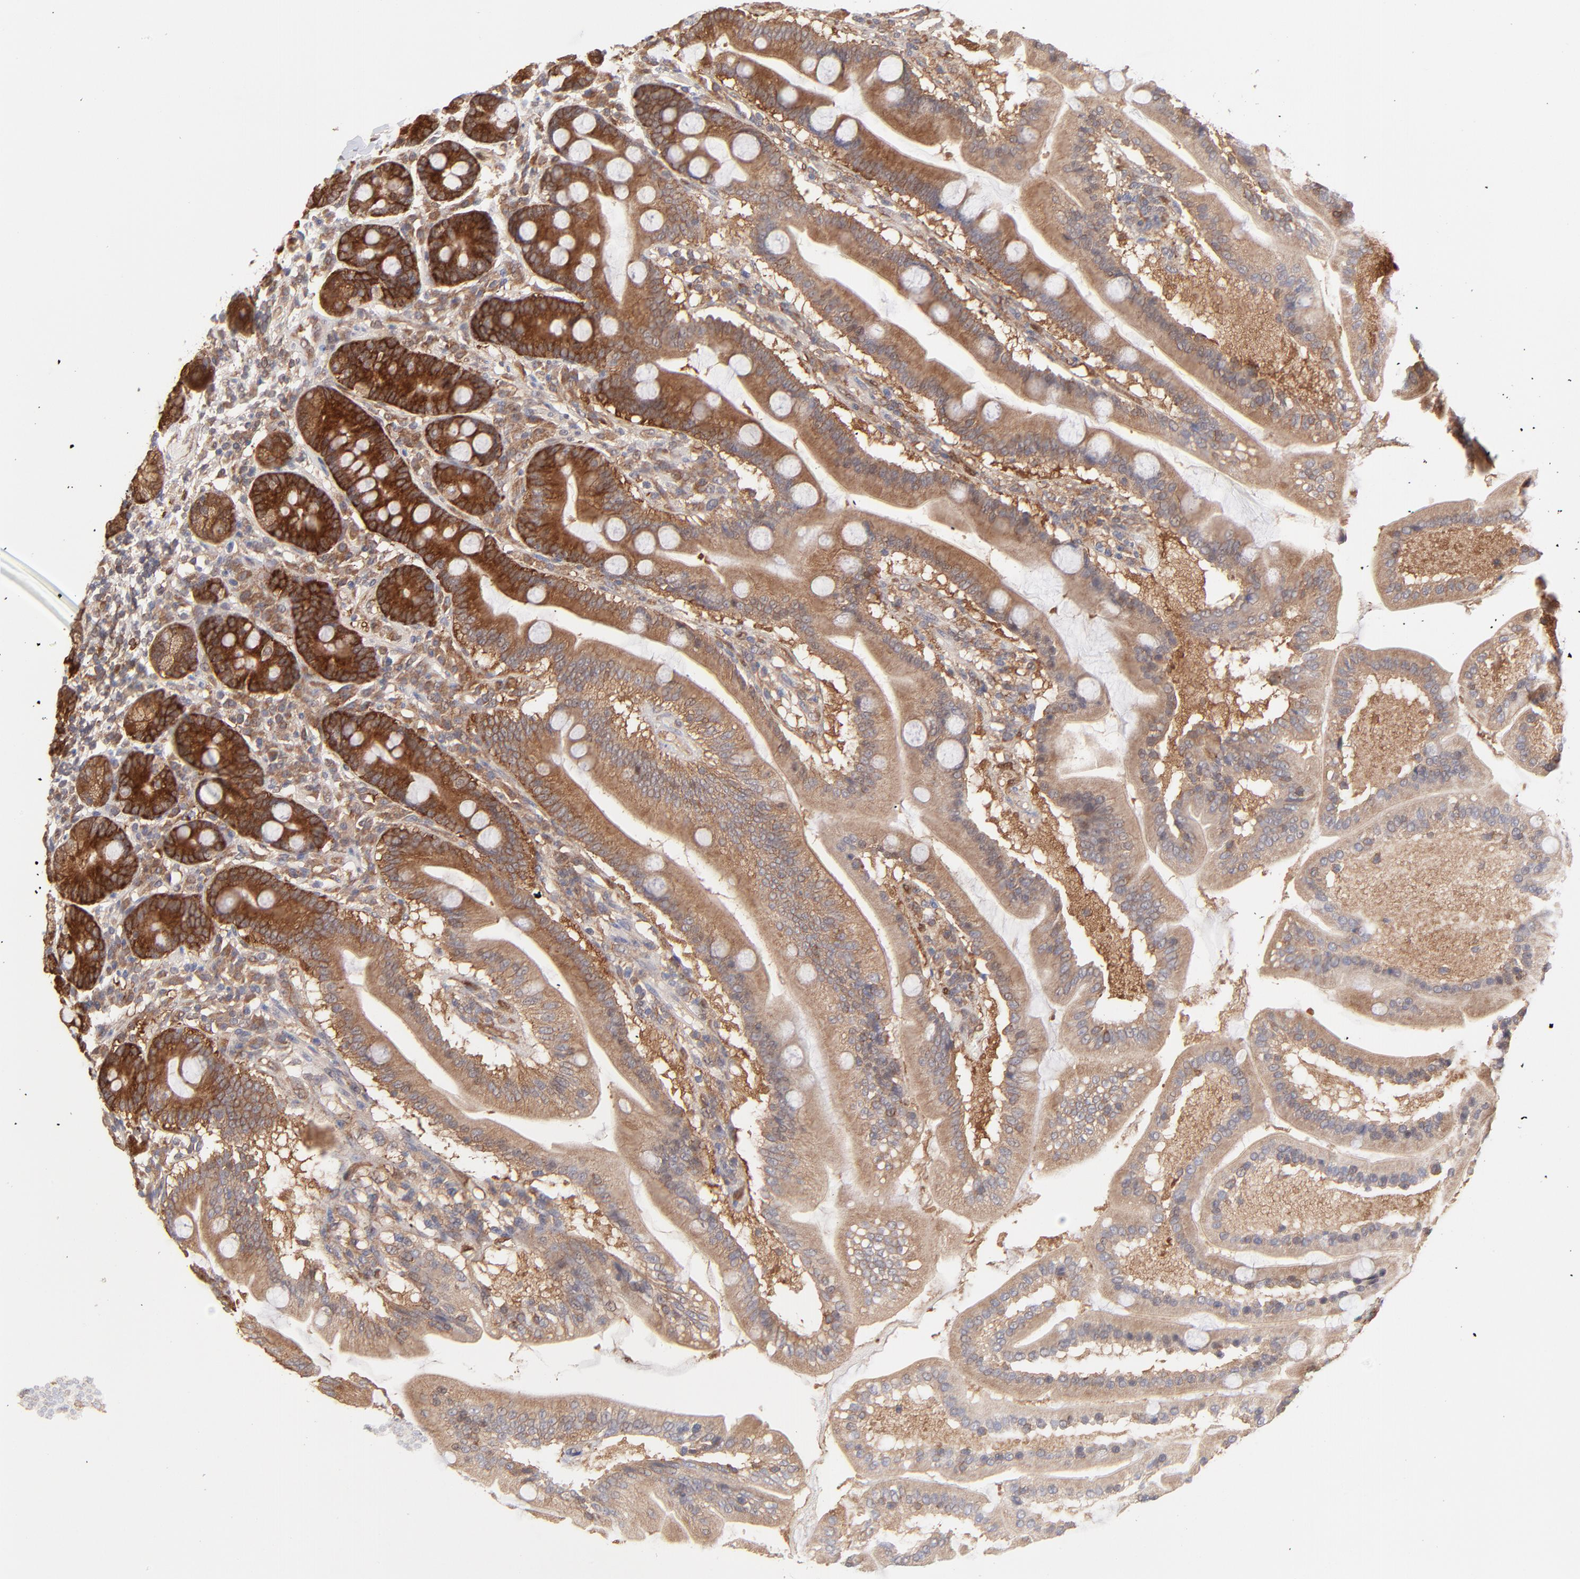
{"staining": {"intensity": "strong", "quantity": ">75%", "location": "cytoplasmic/membranous"}, "tissue": "duodenum", "cell_type": "Glandular cells", "image_type": "normal", "snomed": [{"axis": "morphology", "description": "Normal tissue, NOS"}, {"axis": "topography", "description": "Duodenum"}], "caption": "Immunohistochemistry (IHC) (DAB (3,3'-diaminobenzidine)) staining of unremarkable duodenum displays strong cytoplasmic/membranous protein staining in about >75% of glandular cells.", "gene": "GART", "patient": {"sex": "female", "age": 64}}